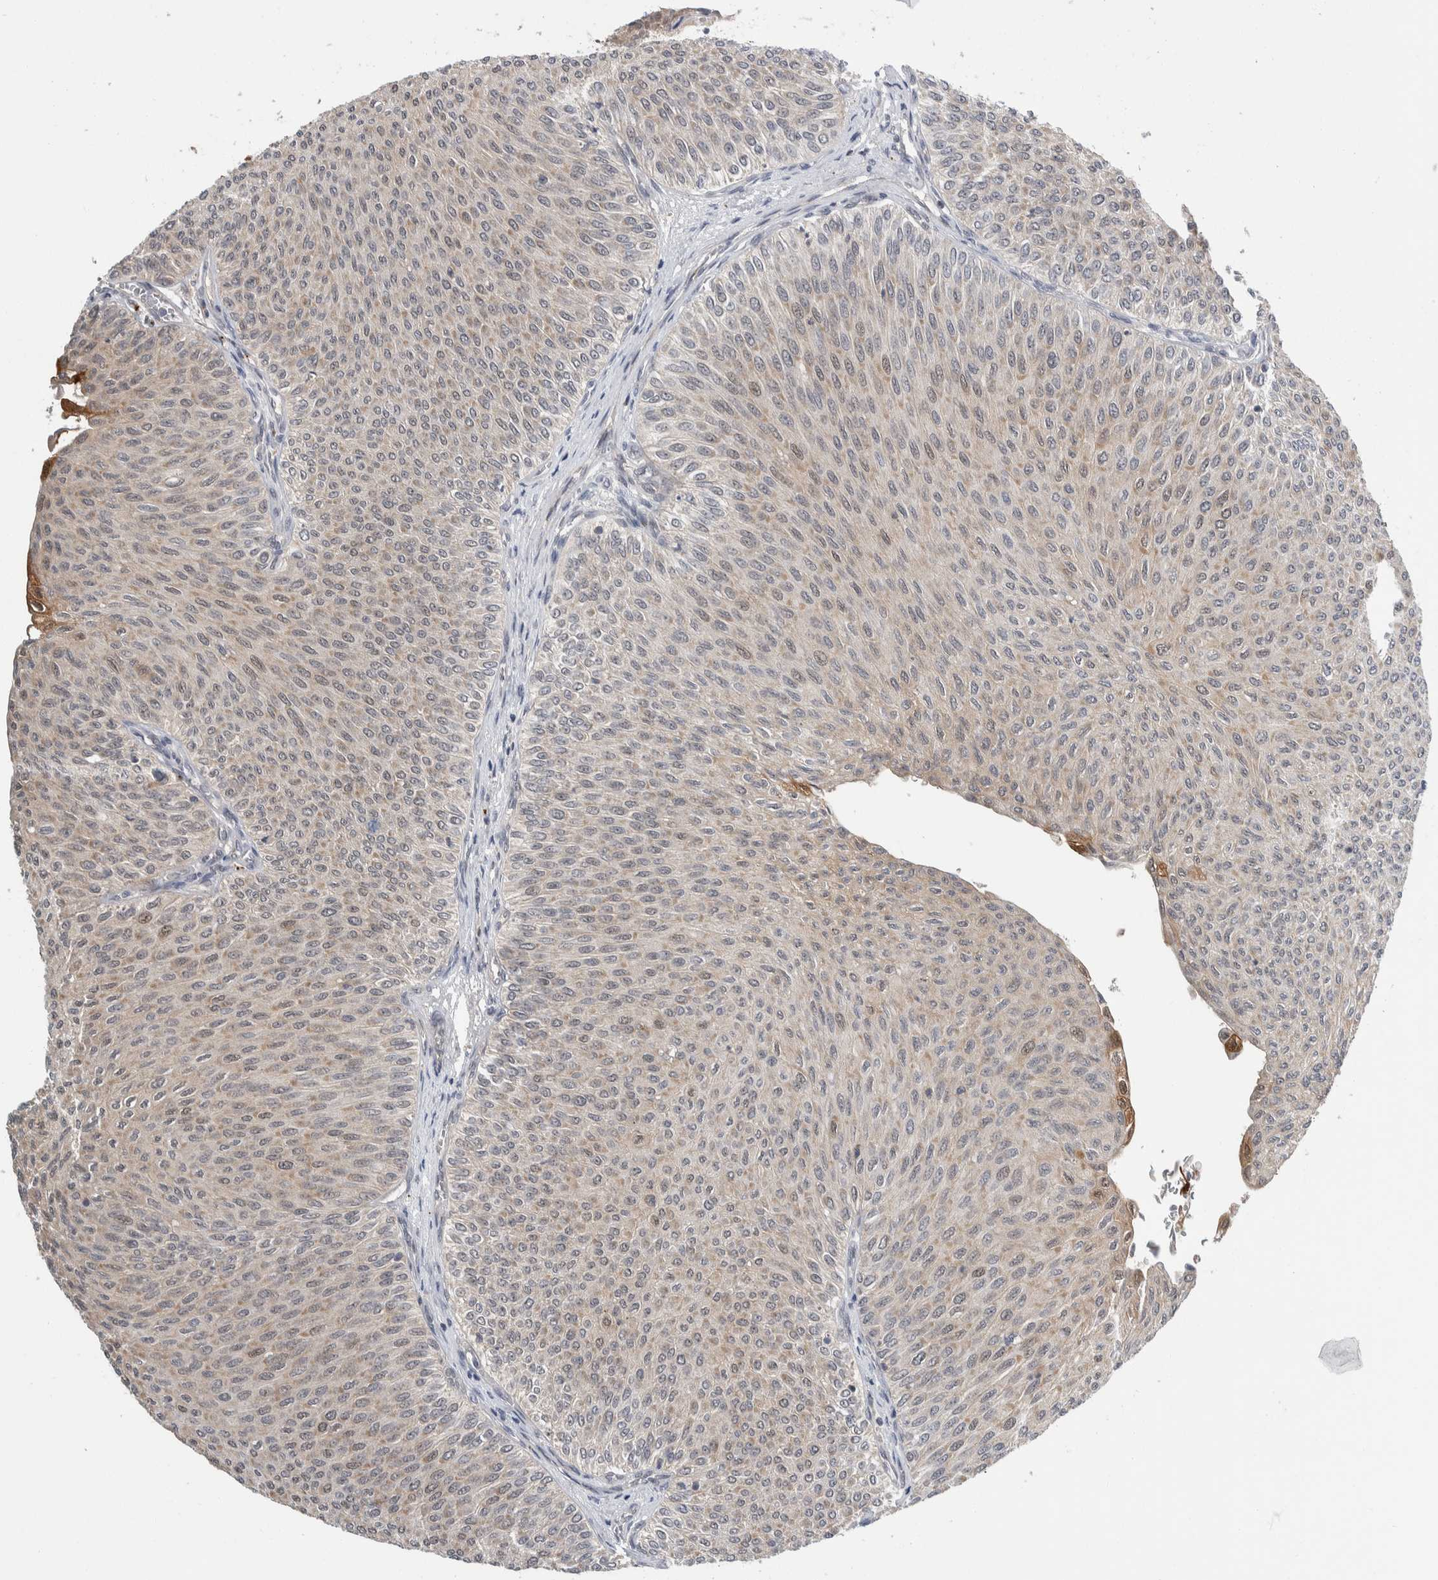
{"staining": {"intensity": "weak", "quantity": ">75%", "location": "cytoplasmic/membranous"}, "tissue": "urothelial cancer", "cell_type": "Tumor cells", "image_type": "cancer", "snomed": [{"axis": "morphology", "description": "Urothelial carcinoma, Low grade"}, {"axis": "topography", "description": "Urinary bladder"}], "caption": "Immunohistochemistry (IHC) of human urothelial cancer displays low levels of weak cytoplasmic/membranous expression in approximately >75% of tumor cells.", "gene": "SHPK", "patient": {"sex": "male", "age": 78}}